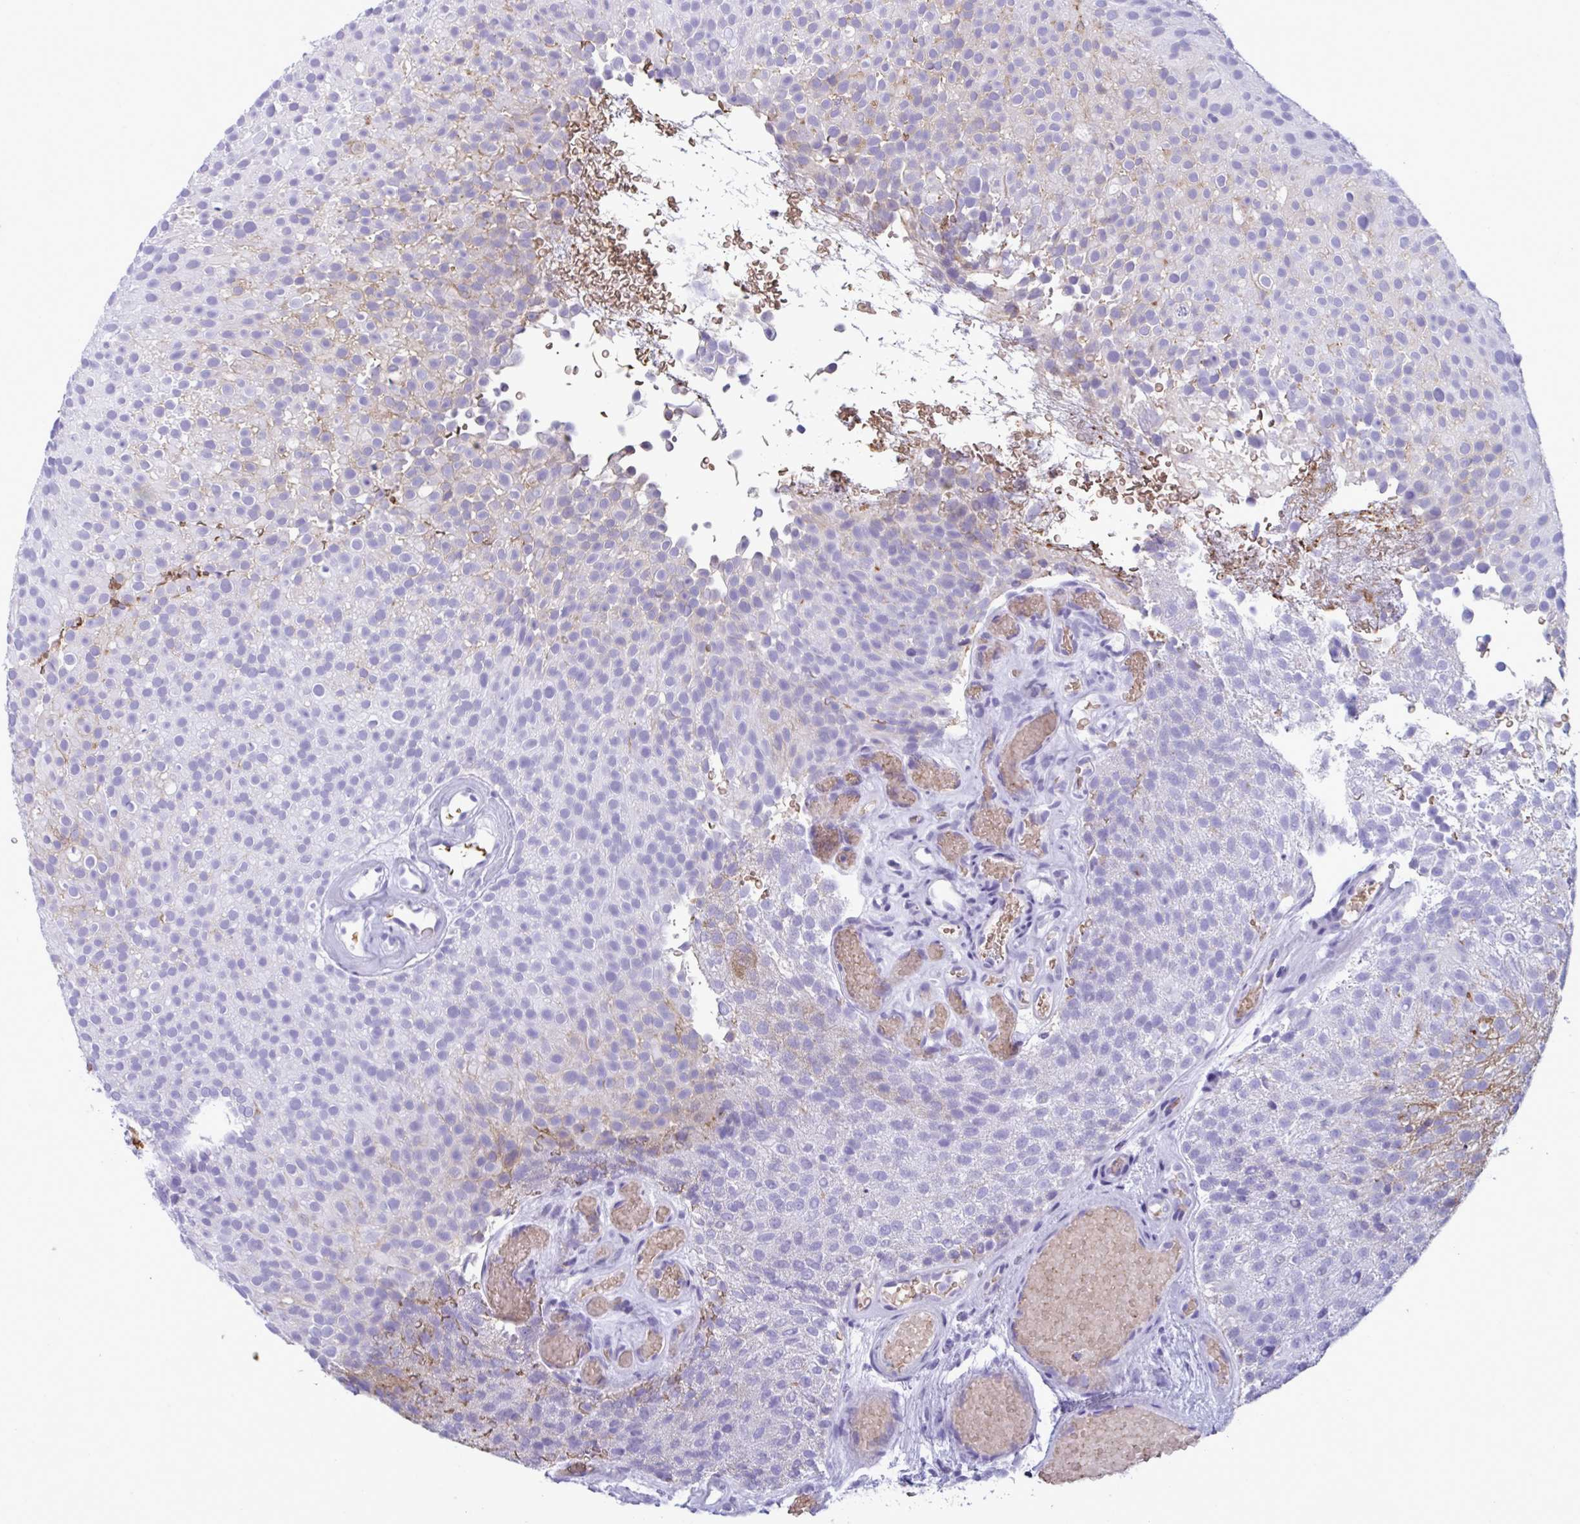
{"staining": {"intensity": "negative", "quantity": "none", "location": "none"}, "tissue": "urothelial cancer", "cell_type": "Tumor cells", "image_type": "cancer", "snomed": [{"axis": "morphology", "description": "Urothelial carcinoma, Low grade"}, {"axis": "topography", "description": "Urinary bladder"}], "caption": "Tumor cells are negative for brown protein staining in low-grade urothelial carcinoma.", "gene": "SLC2A1", "patient": {"sex": "male", "age": 78}}